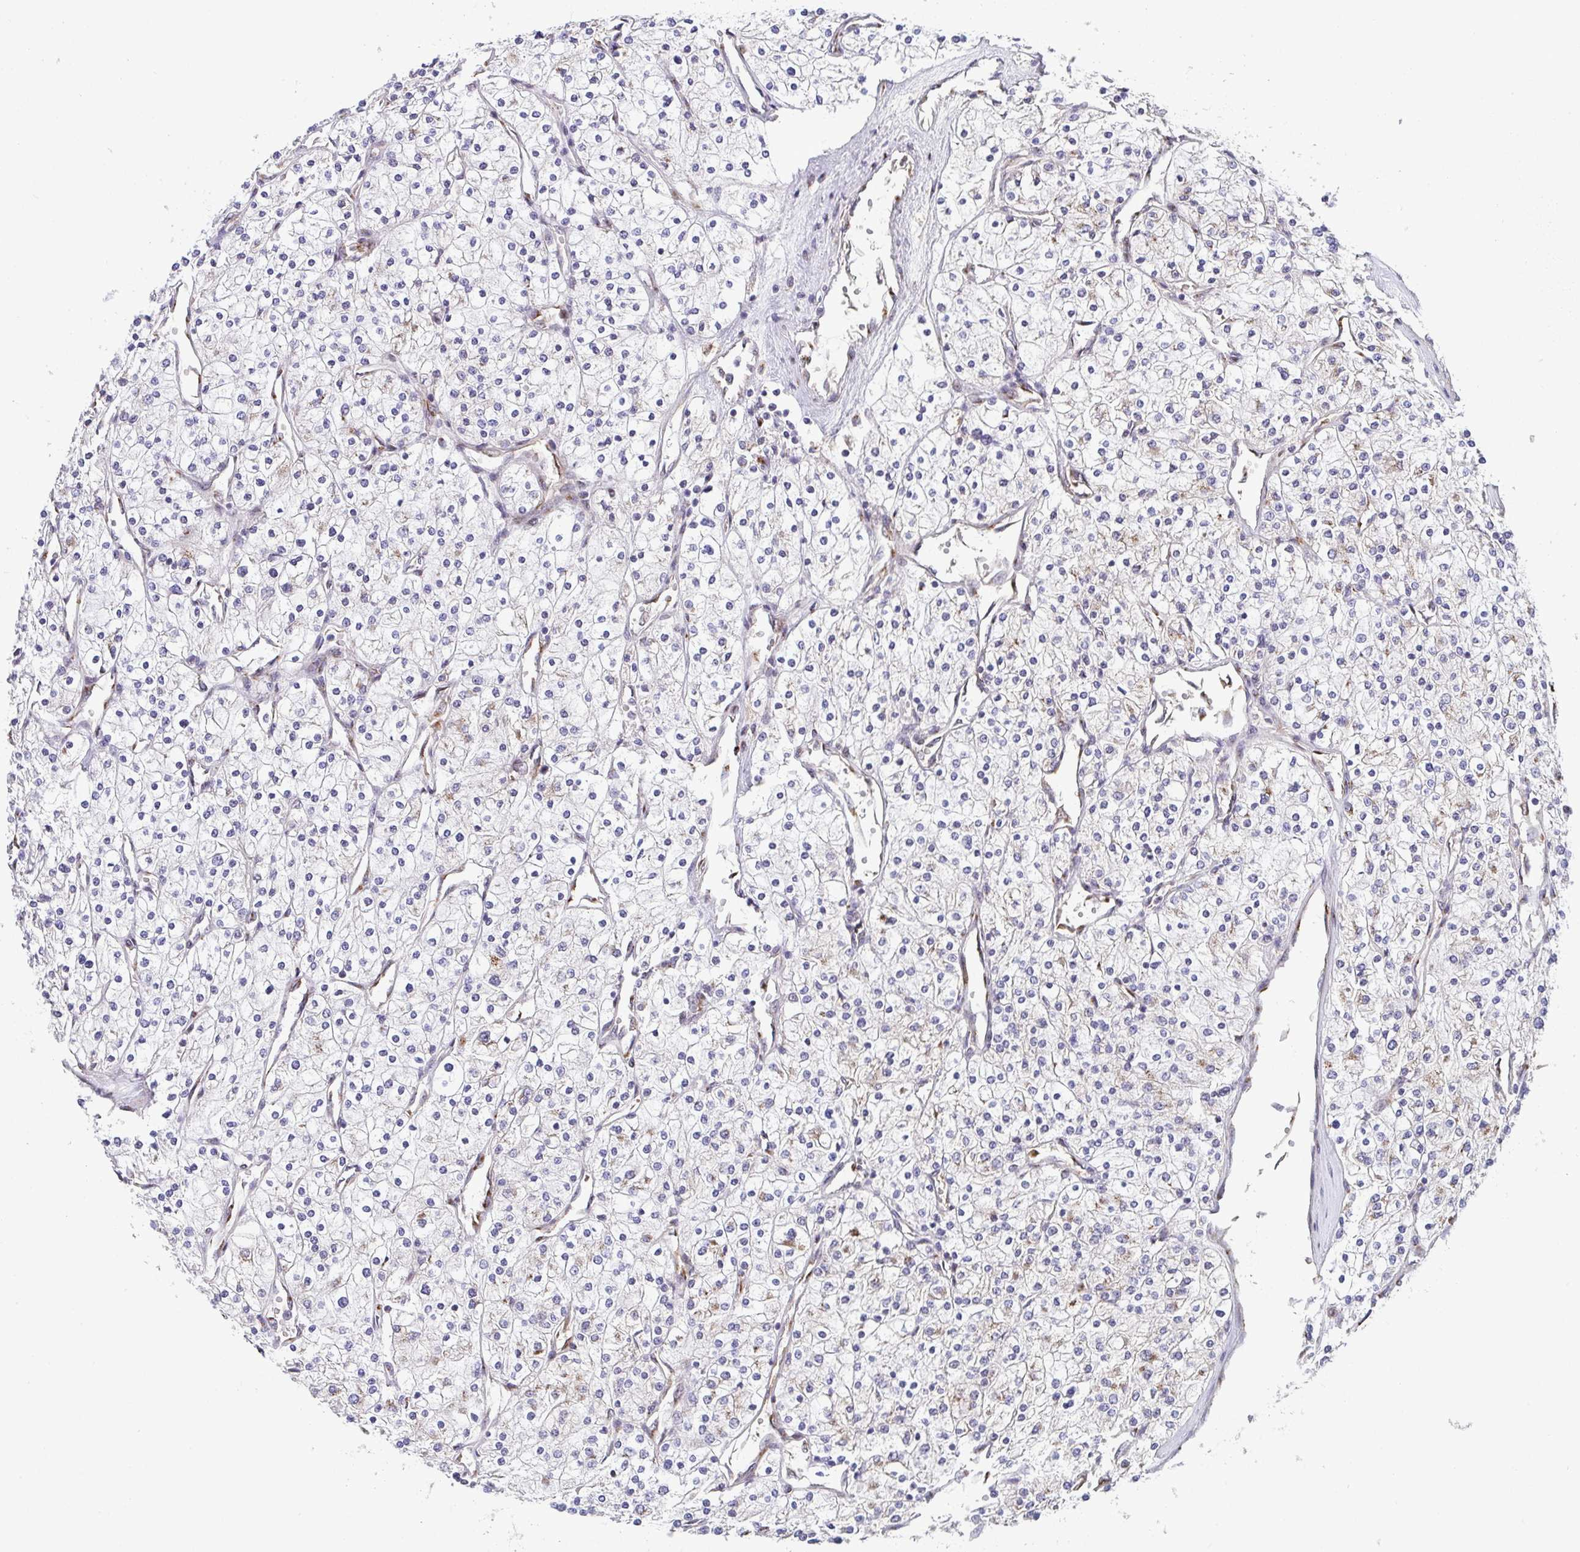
{"staining": {"intensity": "negative", "quantity": "none", "location": "none"}, "tissue": "renal cancer", "cell_type": "Tumor cells", "image_type": "cancer", "snomed": [{"axis": "morphology", "description": "Adenocarcinoma, NOS"}, {"axis": "topography", "description": "Kidney"}], "caption": "DAB immunohistochemical staining of human renal cancer (adenocarcinoma) shows no significant positivity in tumor cells. (DAB (3,3'-diaminobenzidine) IHC visualized using brightfield microscopy, high magnification).", "gene": "ATP5MJ", "patient": {"sex": "male", "age": 80}}